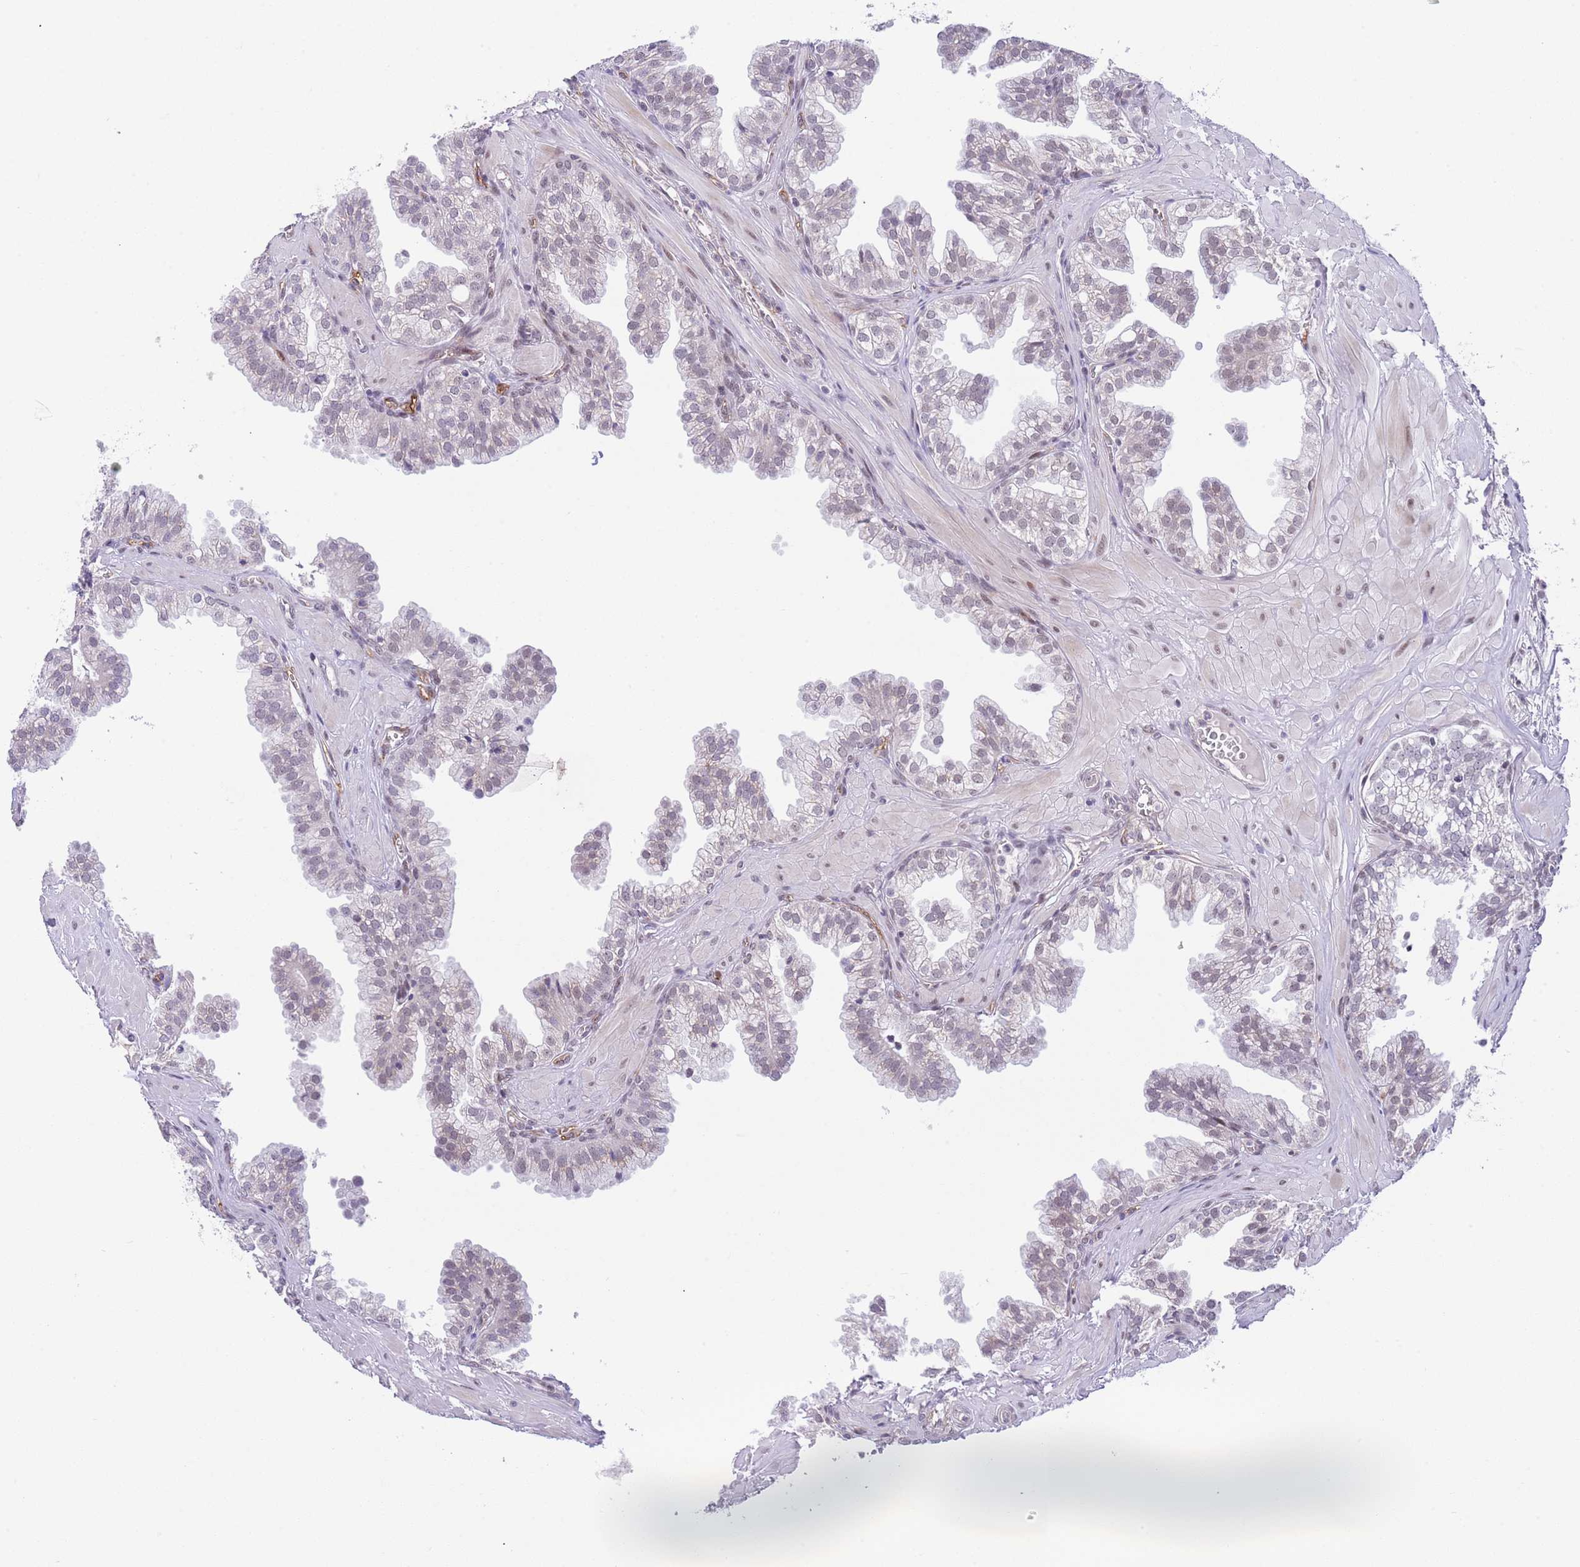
{"staining": {"intensity": "weak", "quantity": "<25%", "location": "nuclear"}, "tissue": "prostate", "cell_type": "Glandular cells", "image_type": "normal", "snomed": [{"axis": "morphology", "description": "Normal tissue, NOS"}, {"axis": "topography", "description": "Prostate"}, {"axis": "topography", "description": "Peripheral nerve tissue"}], "caption": "High power microscopy image of an IHC photomicrograph of normal prostate, revealing no significant expression in glandular cells.", "gene": "RFX1", "patient": {"sex": "male", "age": 55}}